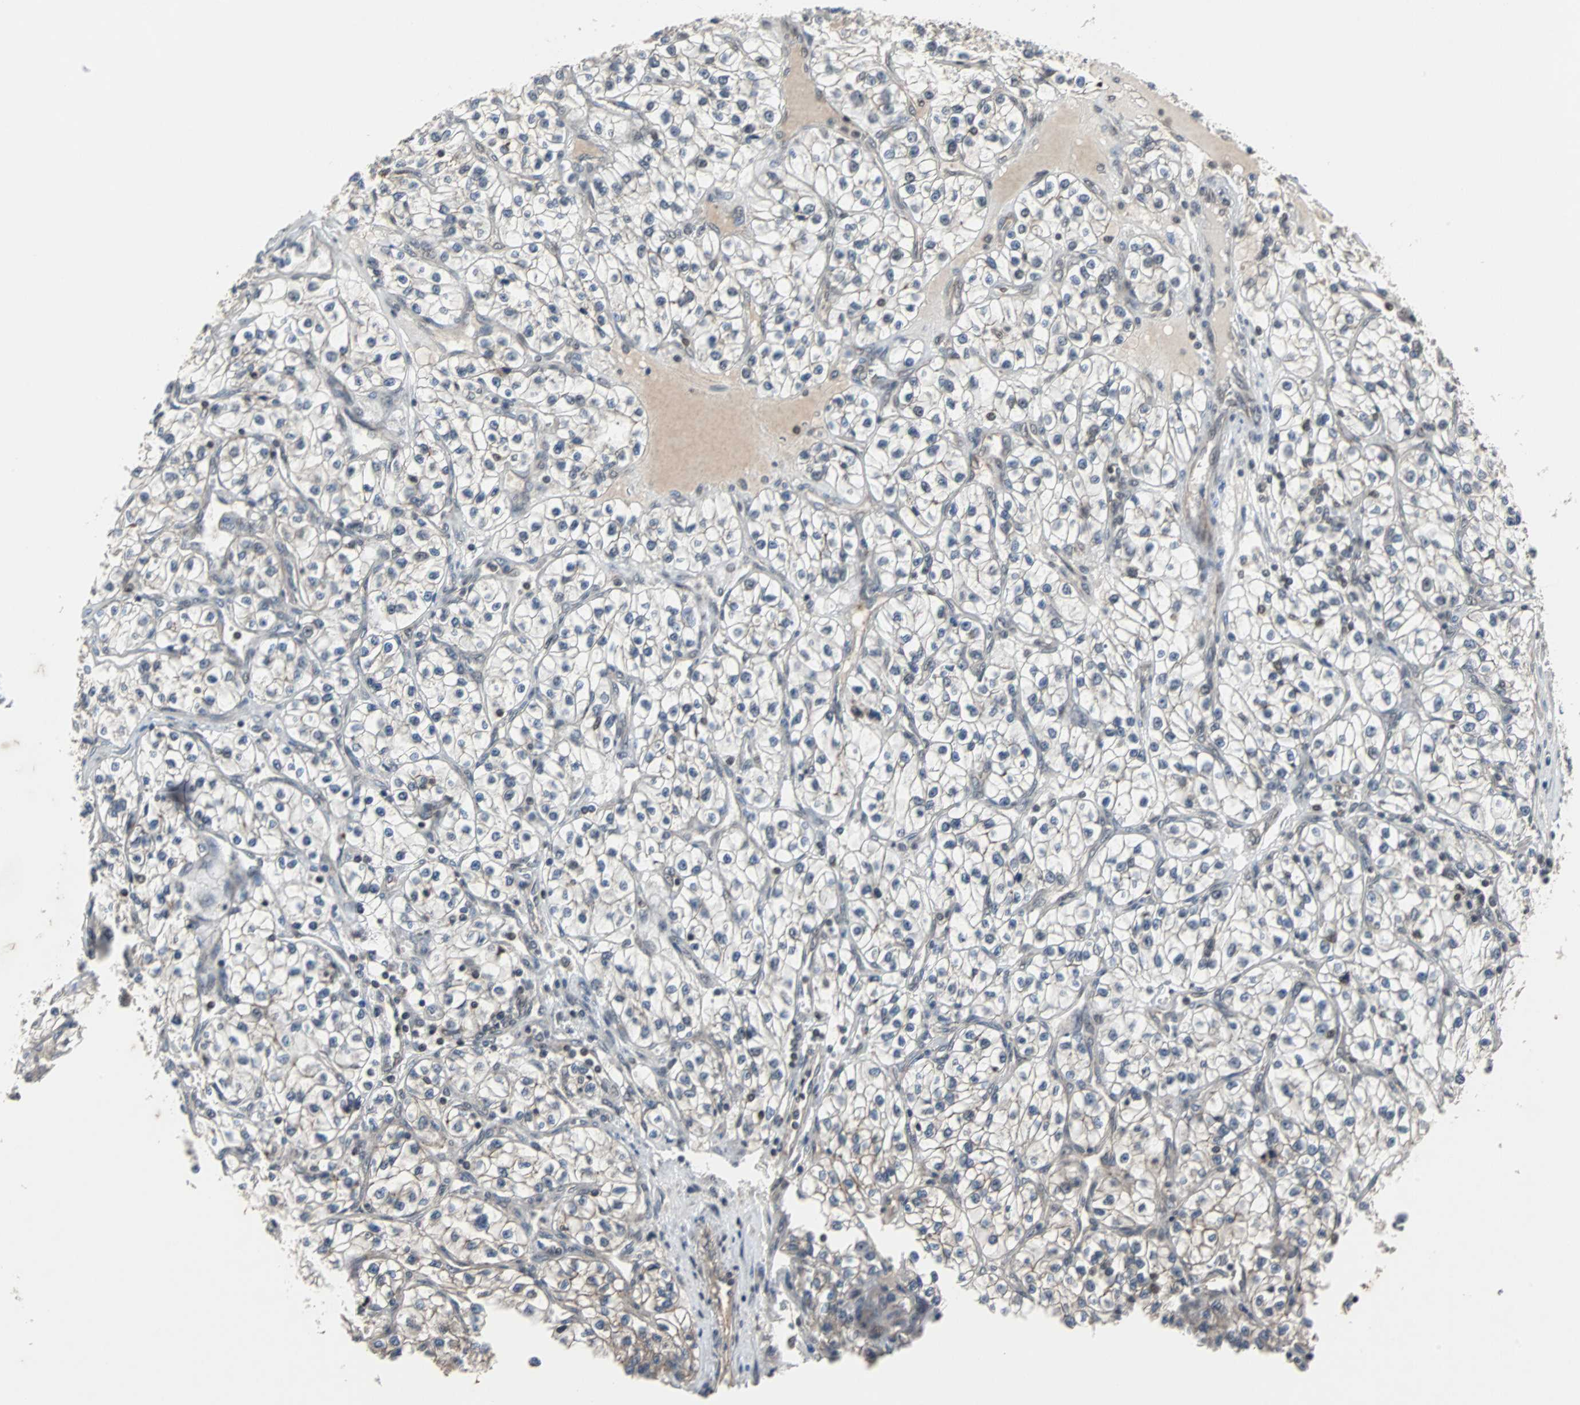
{"staining": {"intensity": "weak", "quantity": "25%-75%", "location": "cytoplasmic/membranous"}, "tissue": "renal cancer", "cell_type": "Tumor cells", "image_type": "cancer", "snomed": [{"axis": "morphology", "description": "Adenocarcinoma, NOS"}, {"axis": "topography", "description": "Kidney"}], "caption": "Protein expression analysis of adenocarcinoma (renal) exhibits weak cytoplasmic/membranous positivity in about 25%-75% of tumor cells.", "gene": "LSR", "patient": {"sex": "female", "age": 57}}